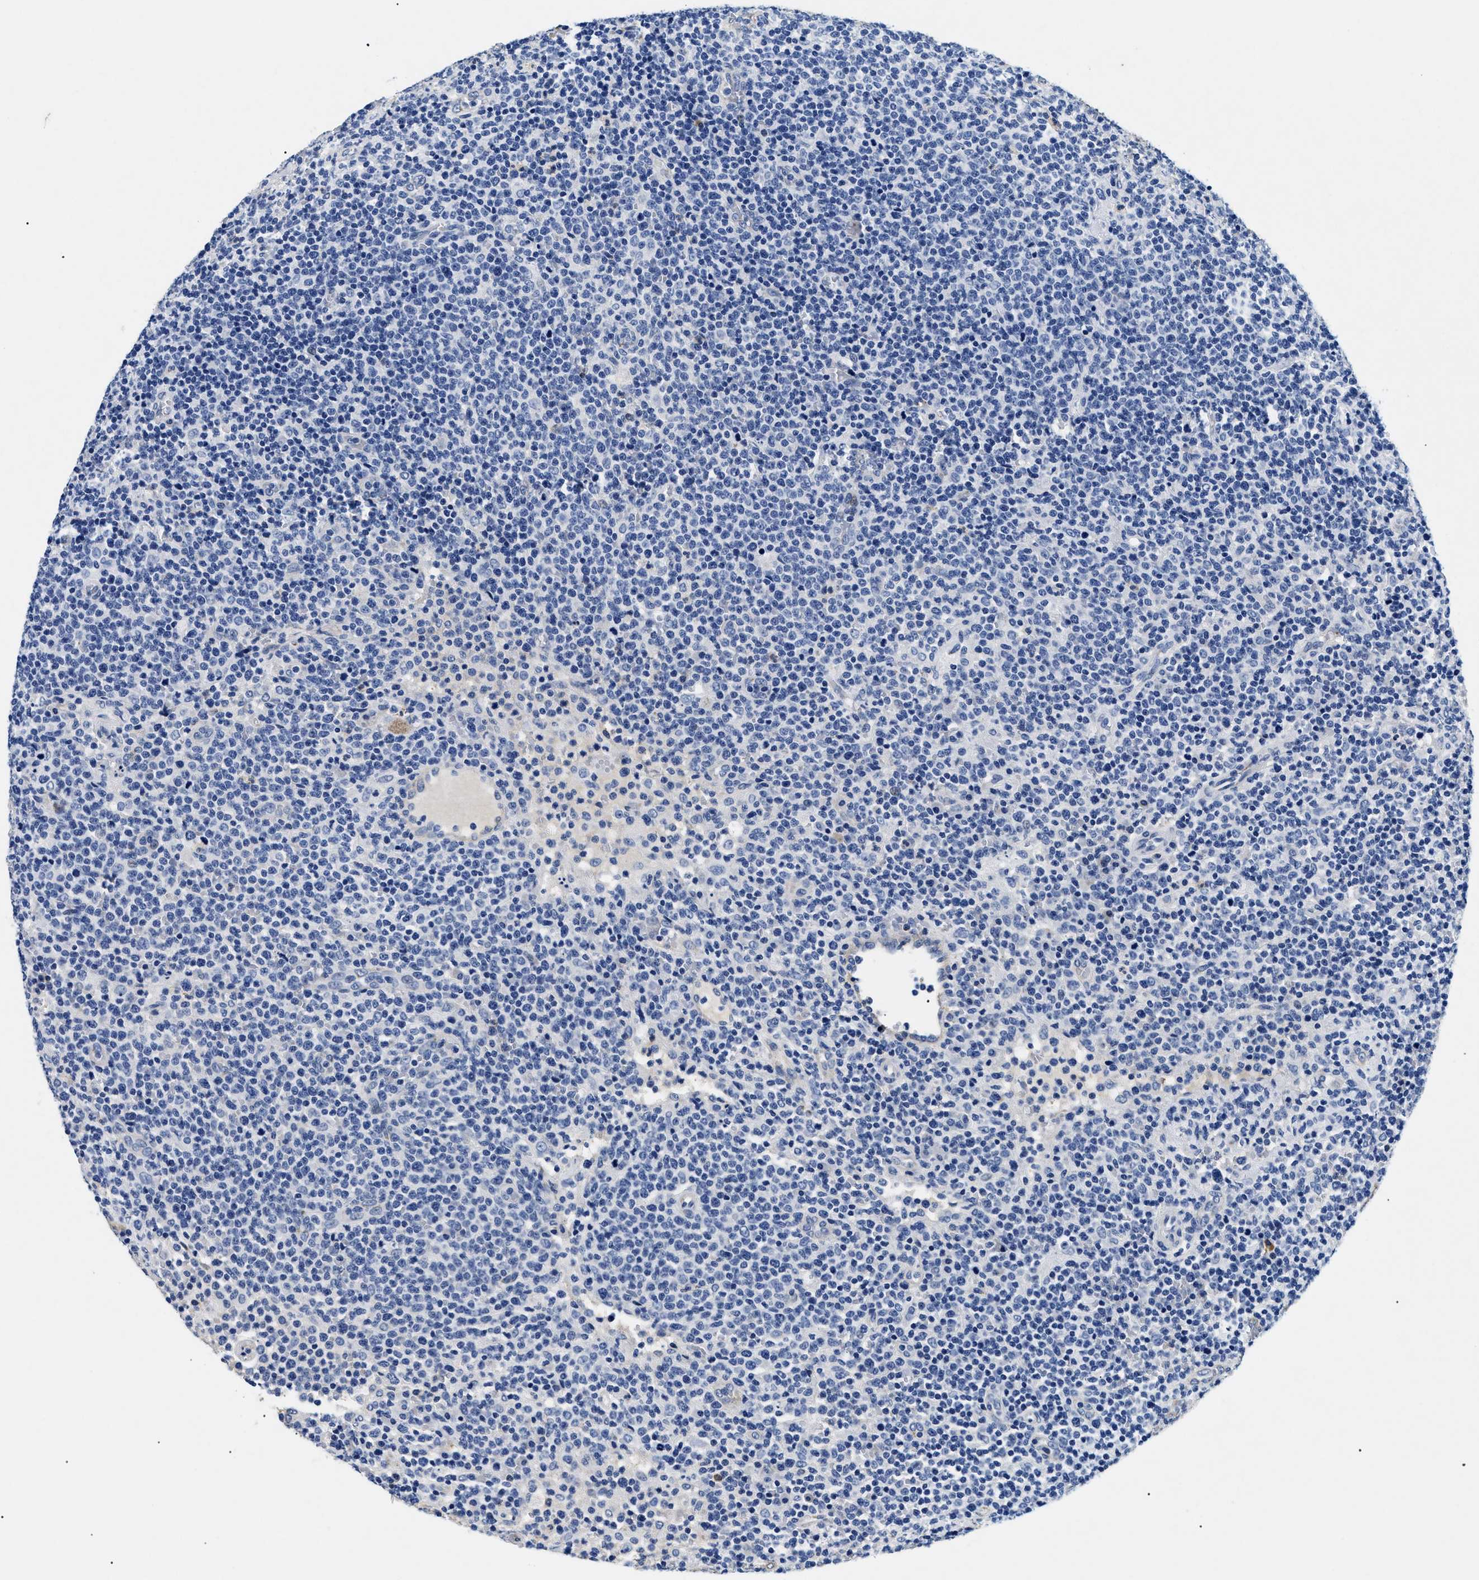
{"staining": {"intensity": "negative", "quantity": "none", "location": "none"}, "tissue": "lymphoma", "cell_type": "Tumor cells", "image_type": "cancer", "snomed": [{"axis": "morphology", "description": "Malignant lymphoma, non-Hodgkin's type, High grade"}, {"axis": "topography", "description": "Lymph node"}], "caption": "Immunohistochemistry micrograph of human high-grade malignant lymphoma, non-Hodgkin's type stained for a protein (brown), which shows no staining in tumor cells.", "gene": "LAMA3", "patient": {"sex": "male", "age": 61}}